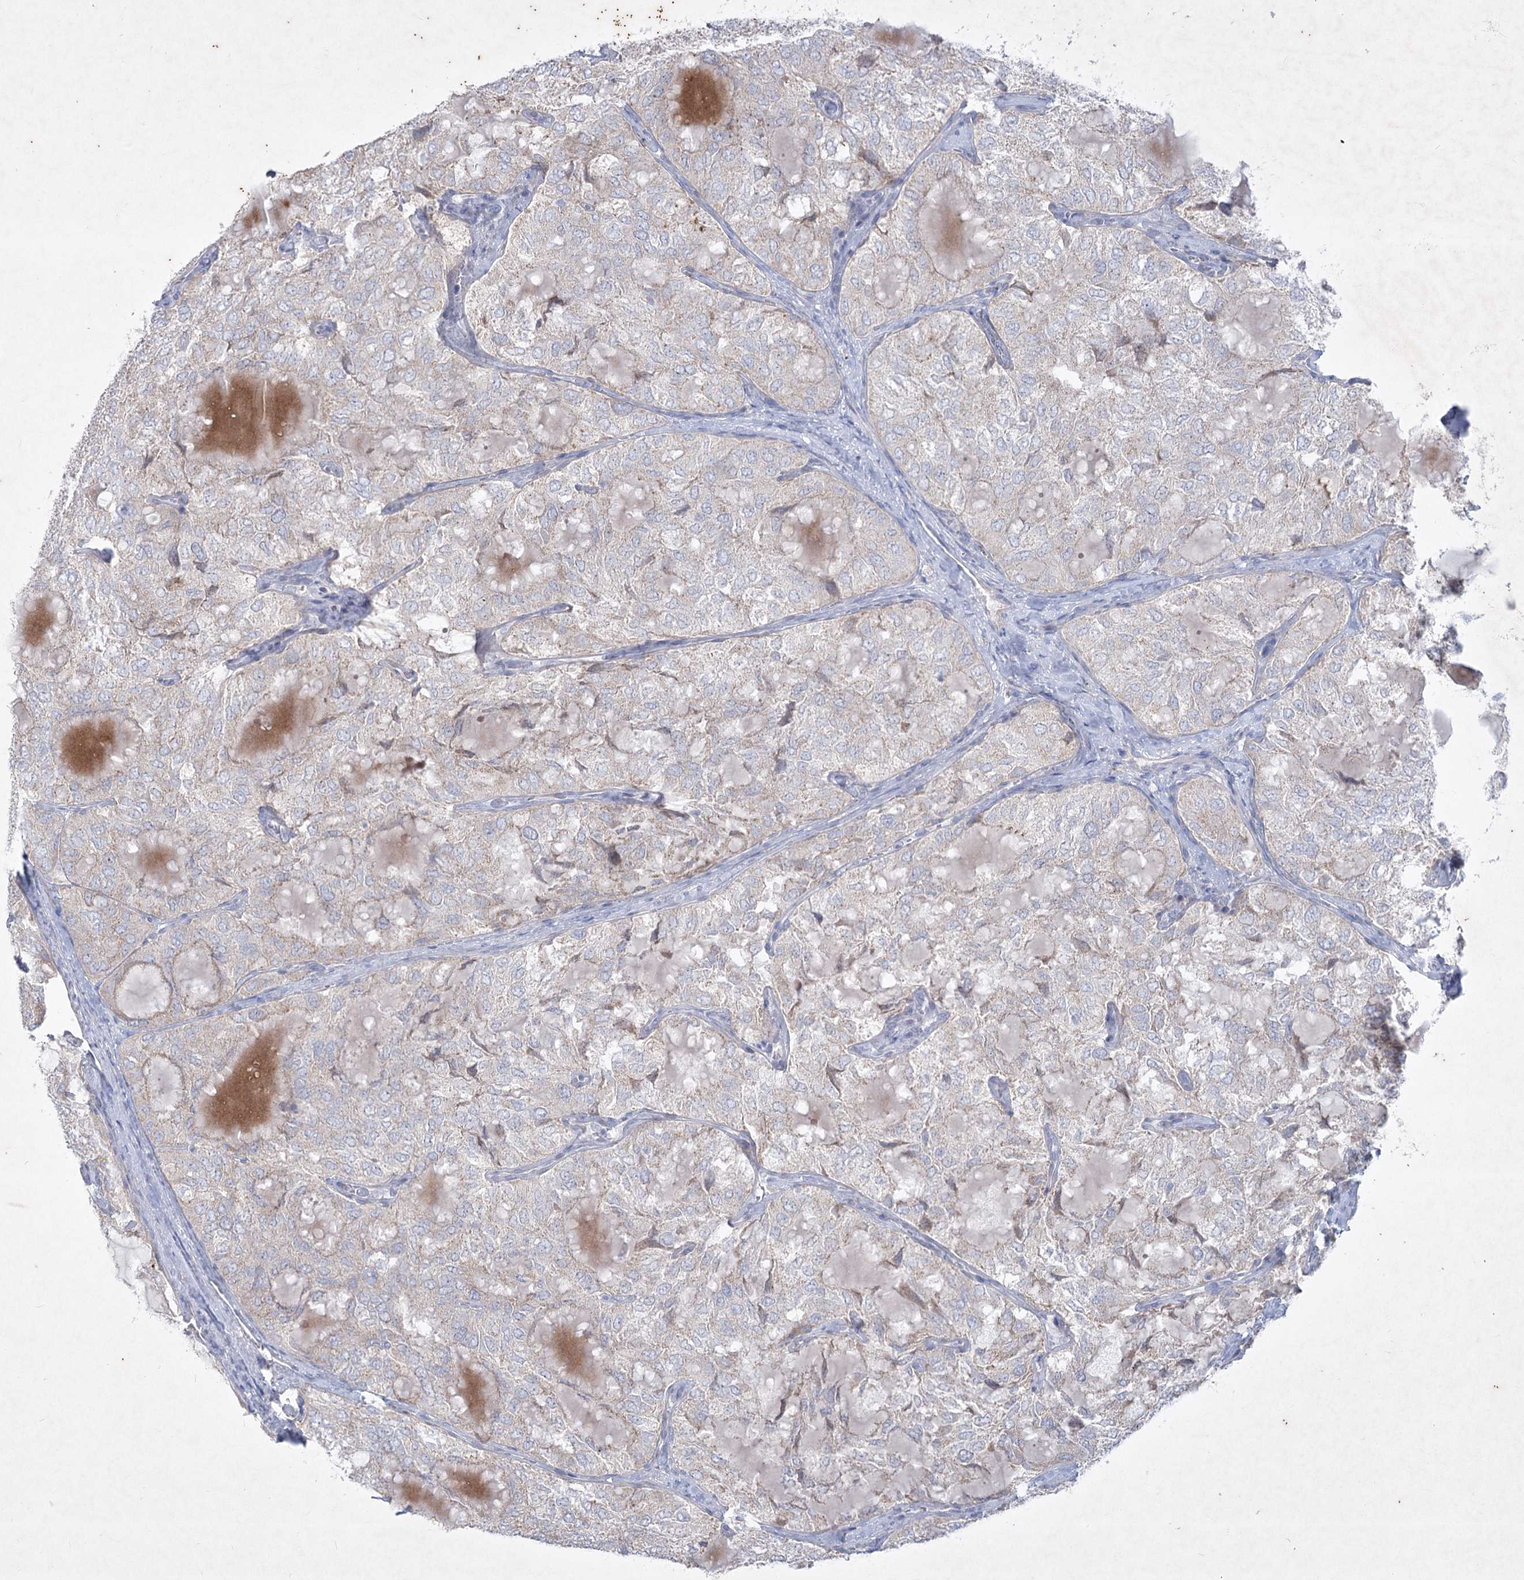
{"staining": {"intensity": "negative", "quantity": "none", "location": "none"}, "tissue": "thyroid cancer", "cell_type": "Tumor cells", "image_type": "cancer", "snomed": [{"axis": "morphology", "description": "Follicular adenoma carcinoma, NOS"}, {"axis": "topography", "description": "Thyroid gland"}], "caption": "Immunohistochemical staining of human thyroid cancer displays no significant expression in tumor cells.", "gene": "PLA2G12A", "patient": {"sex": "male", "age": 75}}